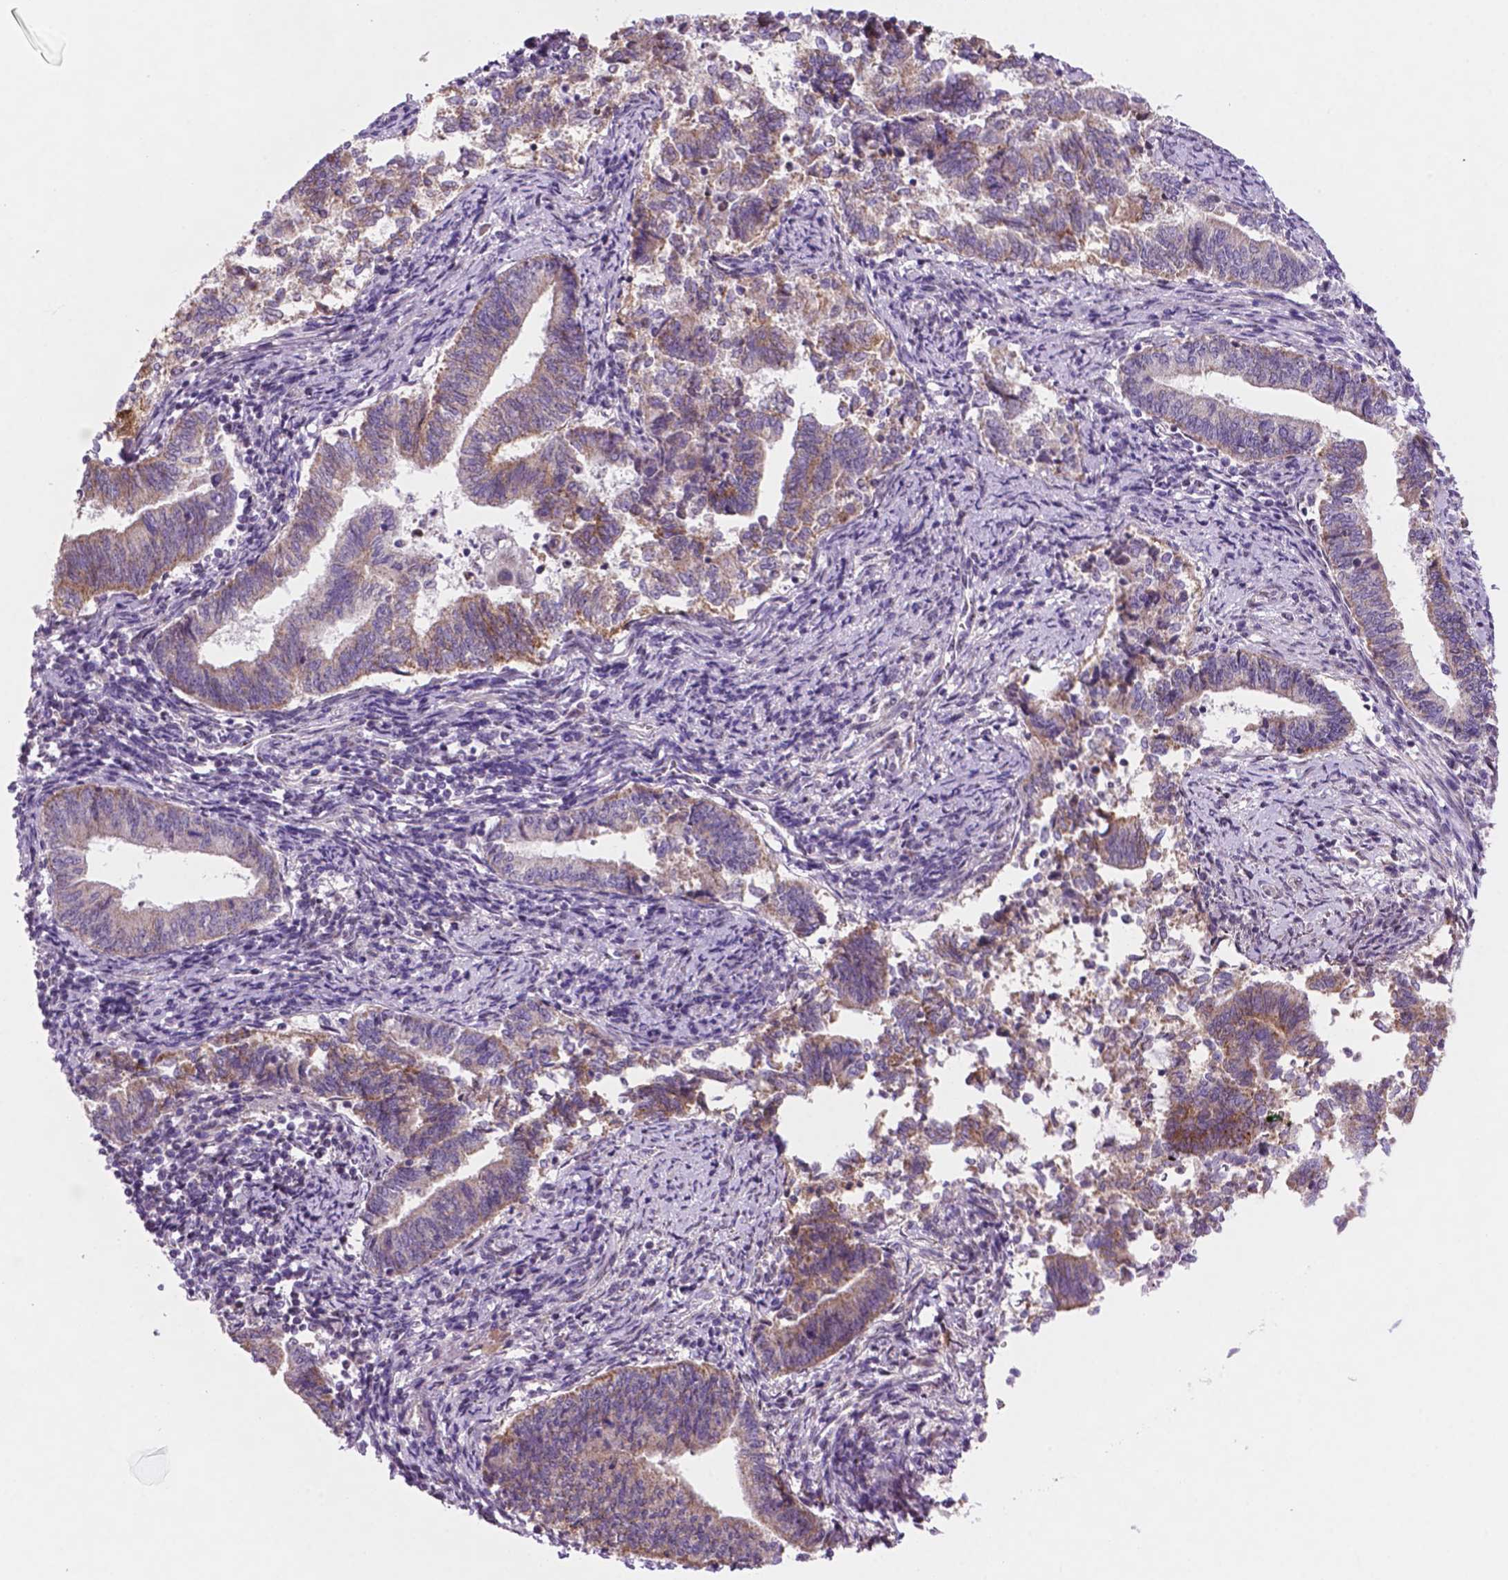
{"staining": {"intensity": "weak", "quantity": "25%-75%", "location": "cytoplasmic/membranous"}, "tissue": "endometrial cancer", "cell_type": "Tumor cells", "image_type": "cancer", "snomed": [{"axis": "morphology", "description": "Adenocarcinoma, NOS"}, {"axis": "topography", "description": "Endometrium"}], "caption": "Immunohistochemistry micrograph of neoplastic tissue: endometrial cancer stained using immunohistochemistry (IHC) reveals low levels of weak protein expression localized specifically in the cytoplasmic/membranous of tumor cells, appearing as a cytoplasmic/membranous brown color.", "gene": "C18orf21", "patient": {"sex": "female", "age": 65}}